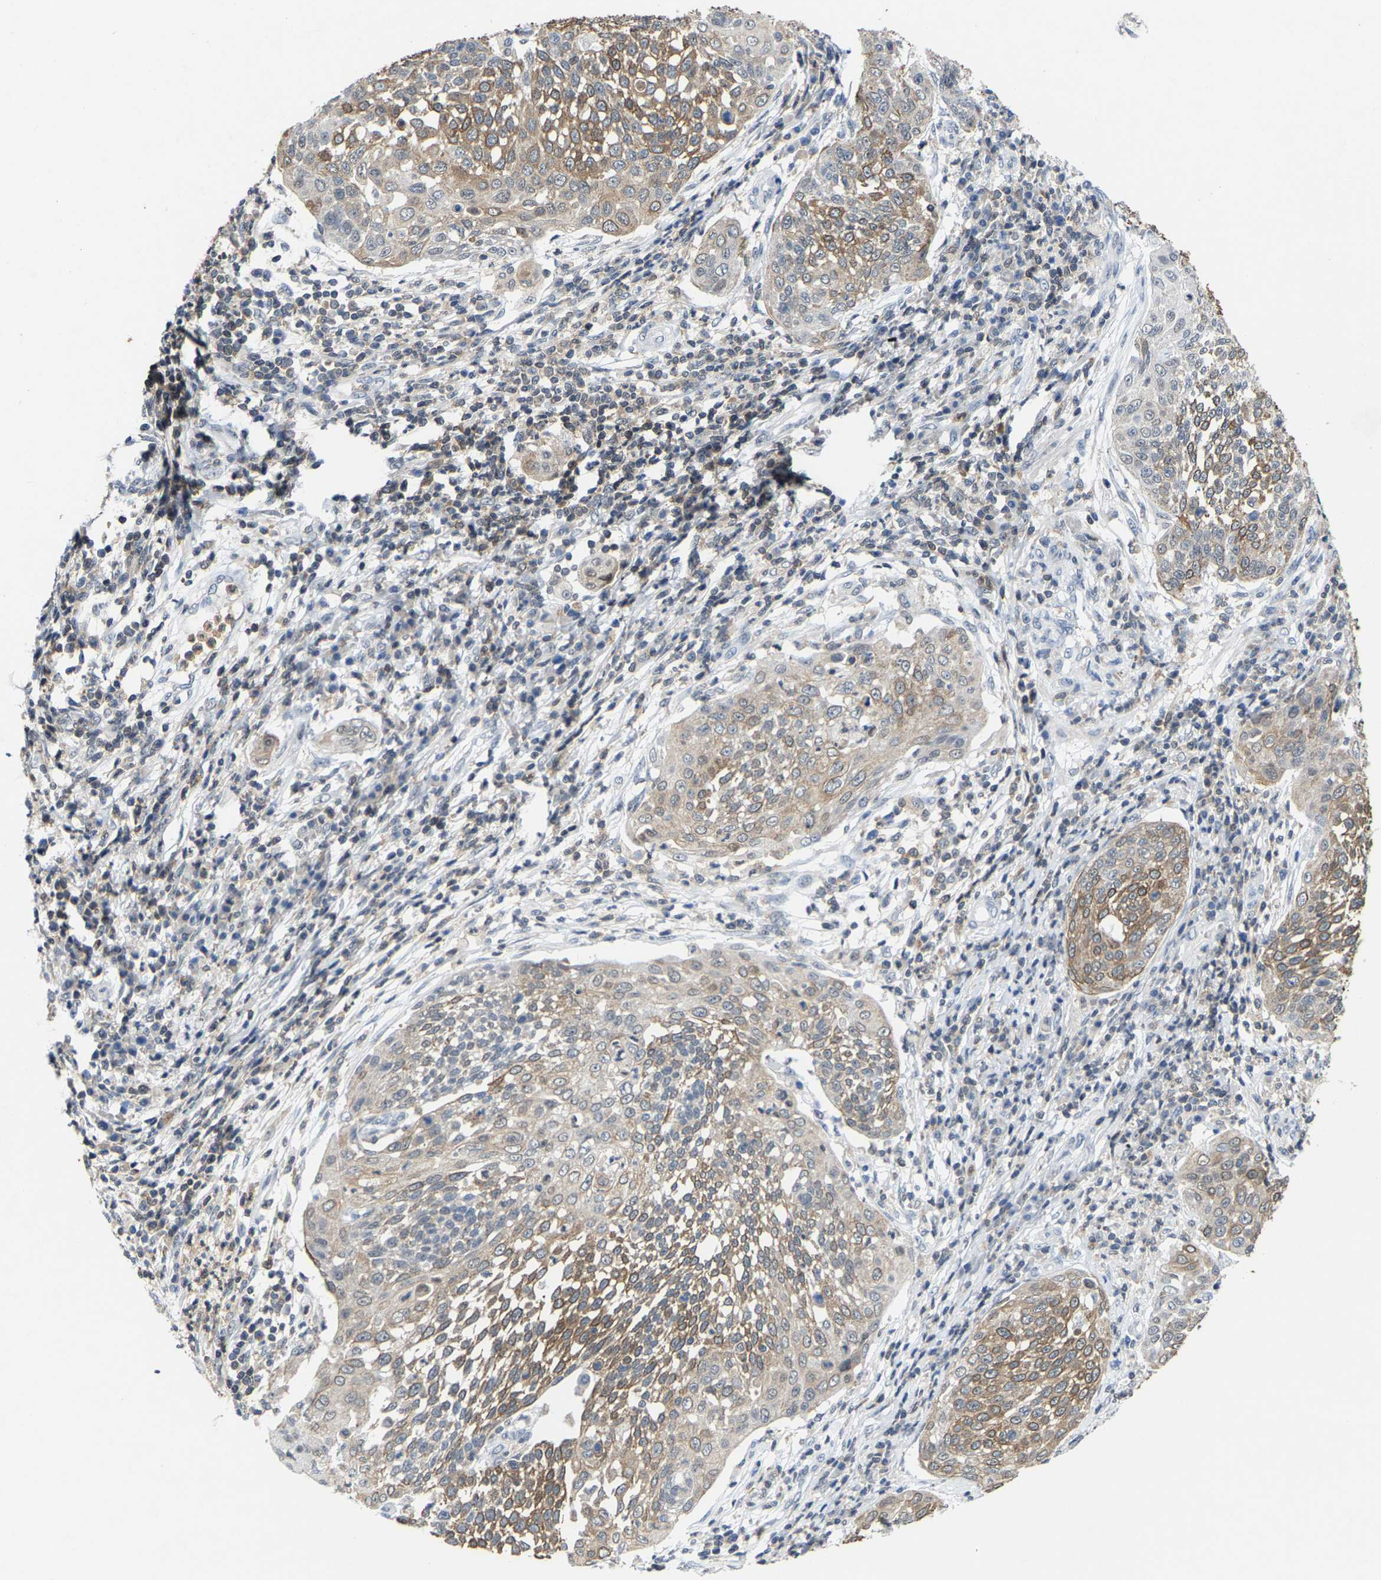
{"staining": {"intensity": "moderate", "quantity": ">75%", "location": "cytoplasmic/membranous"}, "tissue": "cervical cancer", "cell_type": "Tumor cells", "image_type": "cancer", "snomed": [{"axis": "morphology", "description": "Squamous cell carcinoma, NOS"}, {"axis": "topography", "description": "Cervix"}], "caption": "A high-resolution image shows immunohistochemistry staining of cervical squamous cell carcinoma, which displays moderate cytoplasmic/membranous positivity in approximately >75% of tumor cells.", "gene": "FGD3", "patient": {"sex": "female", "age": 34}}